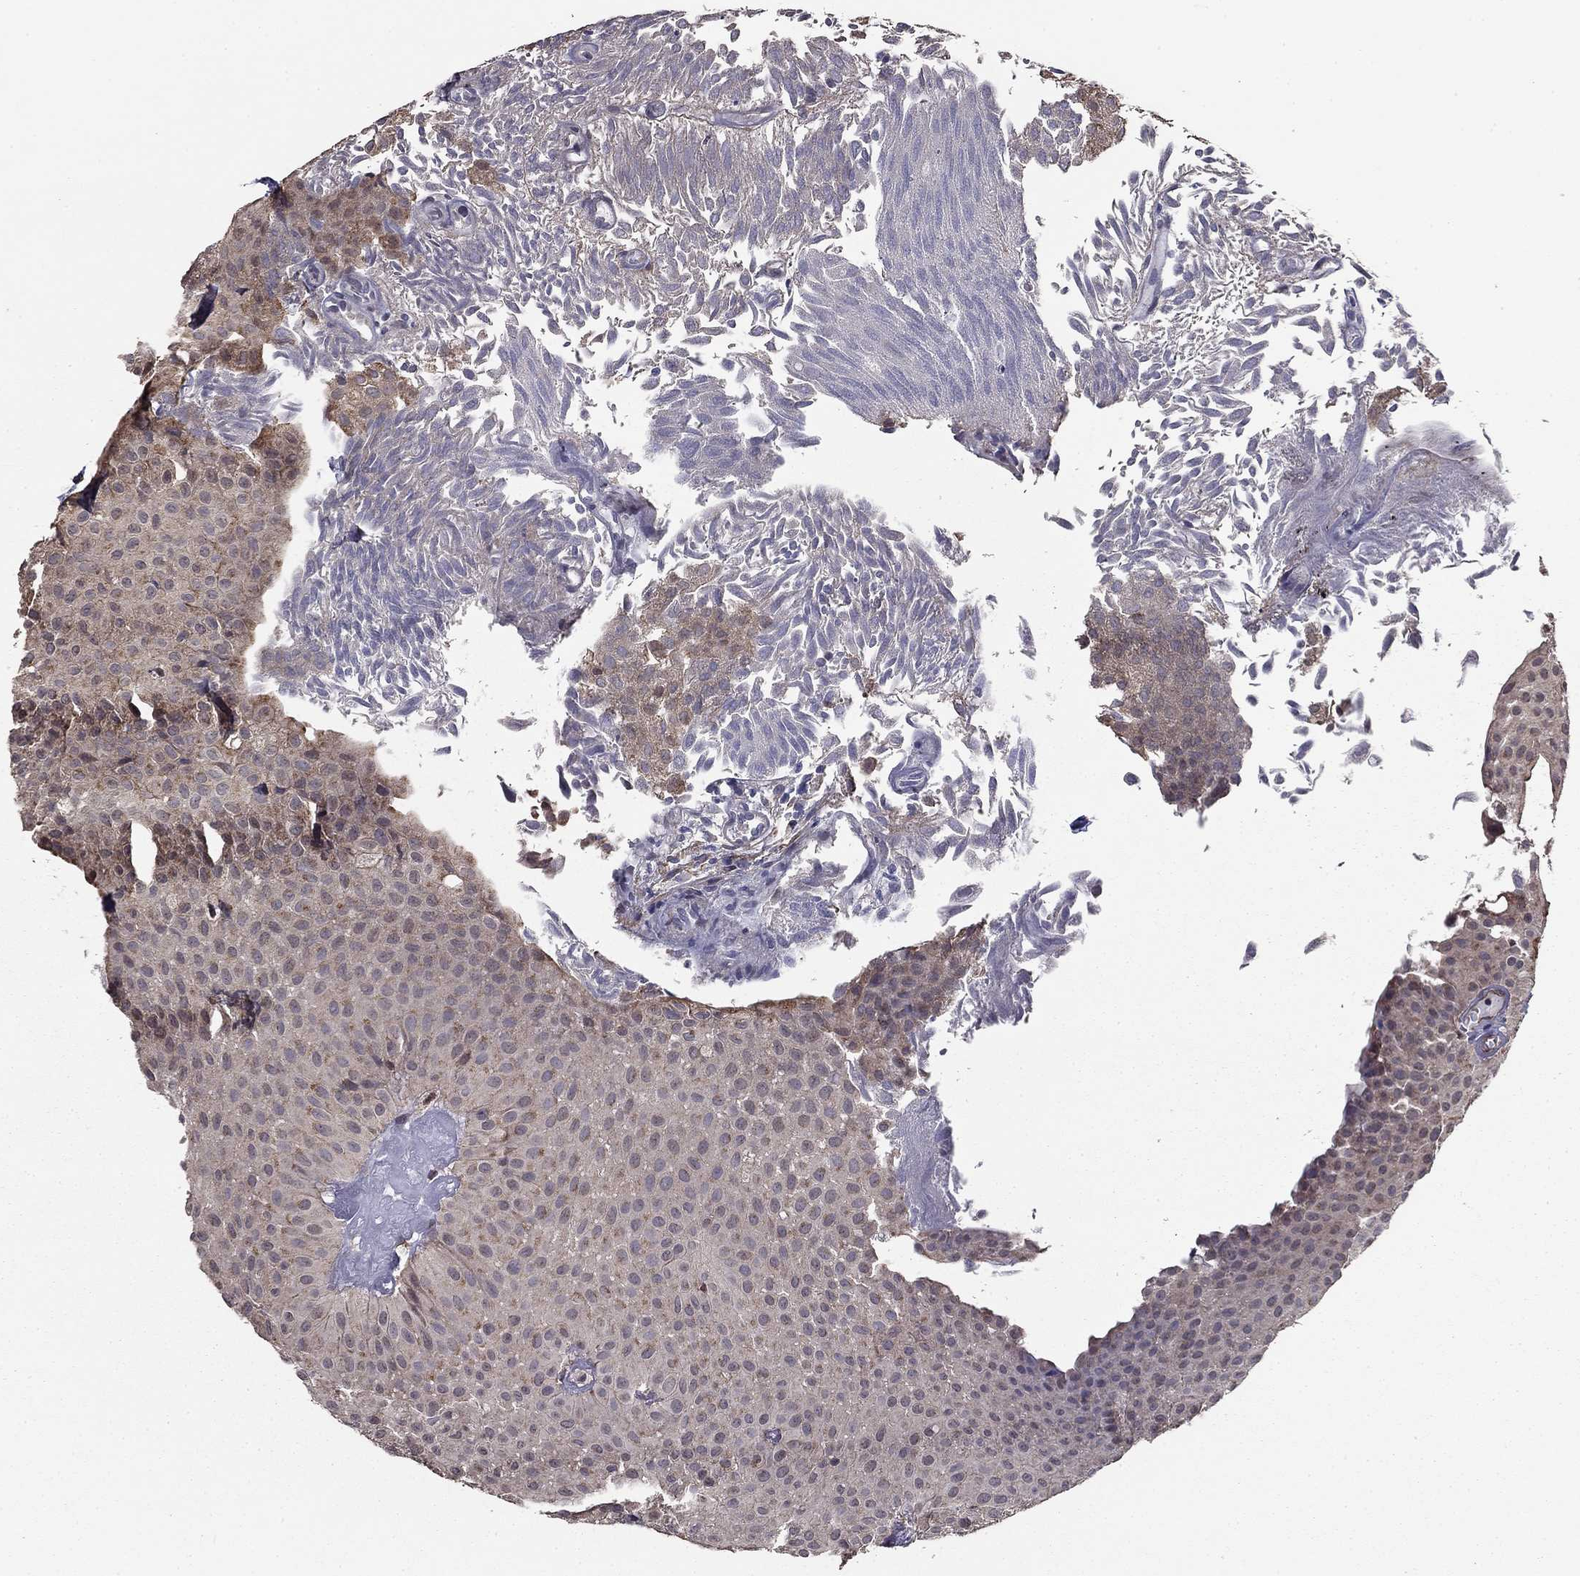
{"staining": {"intensity": "moderate", "quantity": "25%-75%", "location": "cytoplasmic/membranous"}, "tissue": "urothelial cancer", "cell_type": "Tumor cells", "image_type": "cancer", "snomed": [{"axis": "morphology", "description": "Urothelial carcinoma, Low grade"}, {"axis": "topography", "description": "Urinary bladder"}], "caption": "Urothelial cancer was stained to show a protein in brown. There is medium levels of moderate cytoplasmic/membranous staining in about 25%-75% of tumor cells.", "gene": "NKIRAS1", "patient": {"sex": "male", "age": 64}}